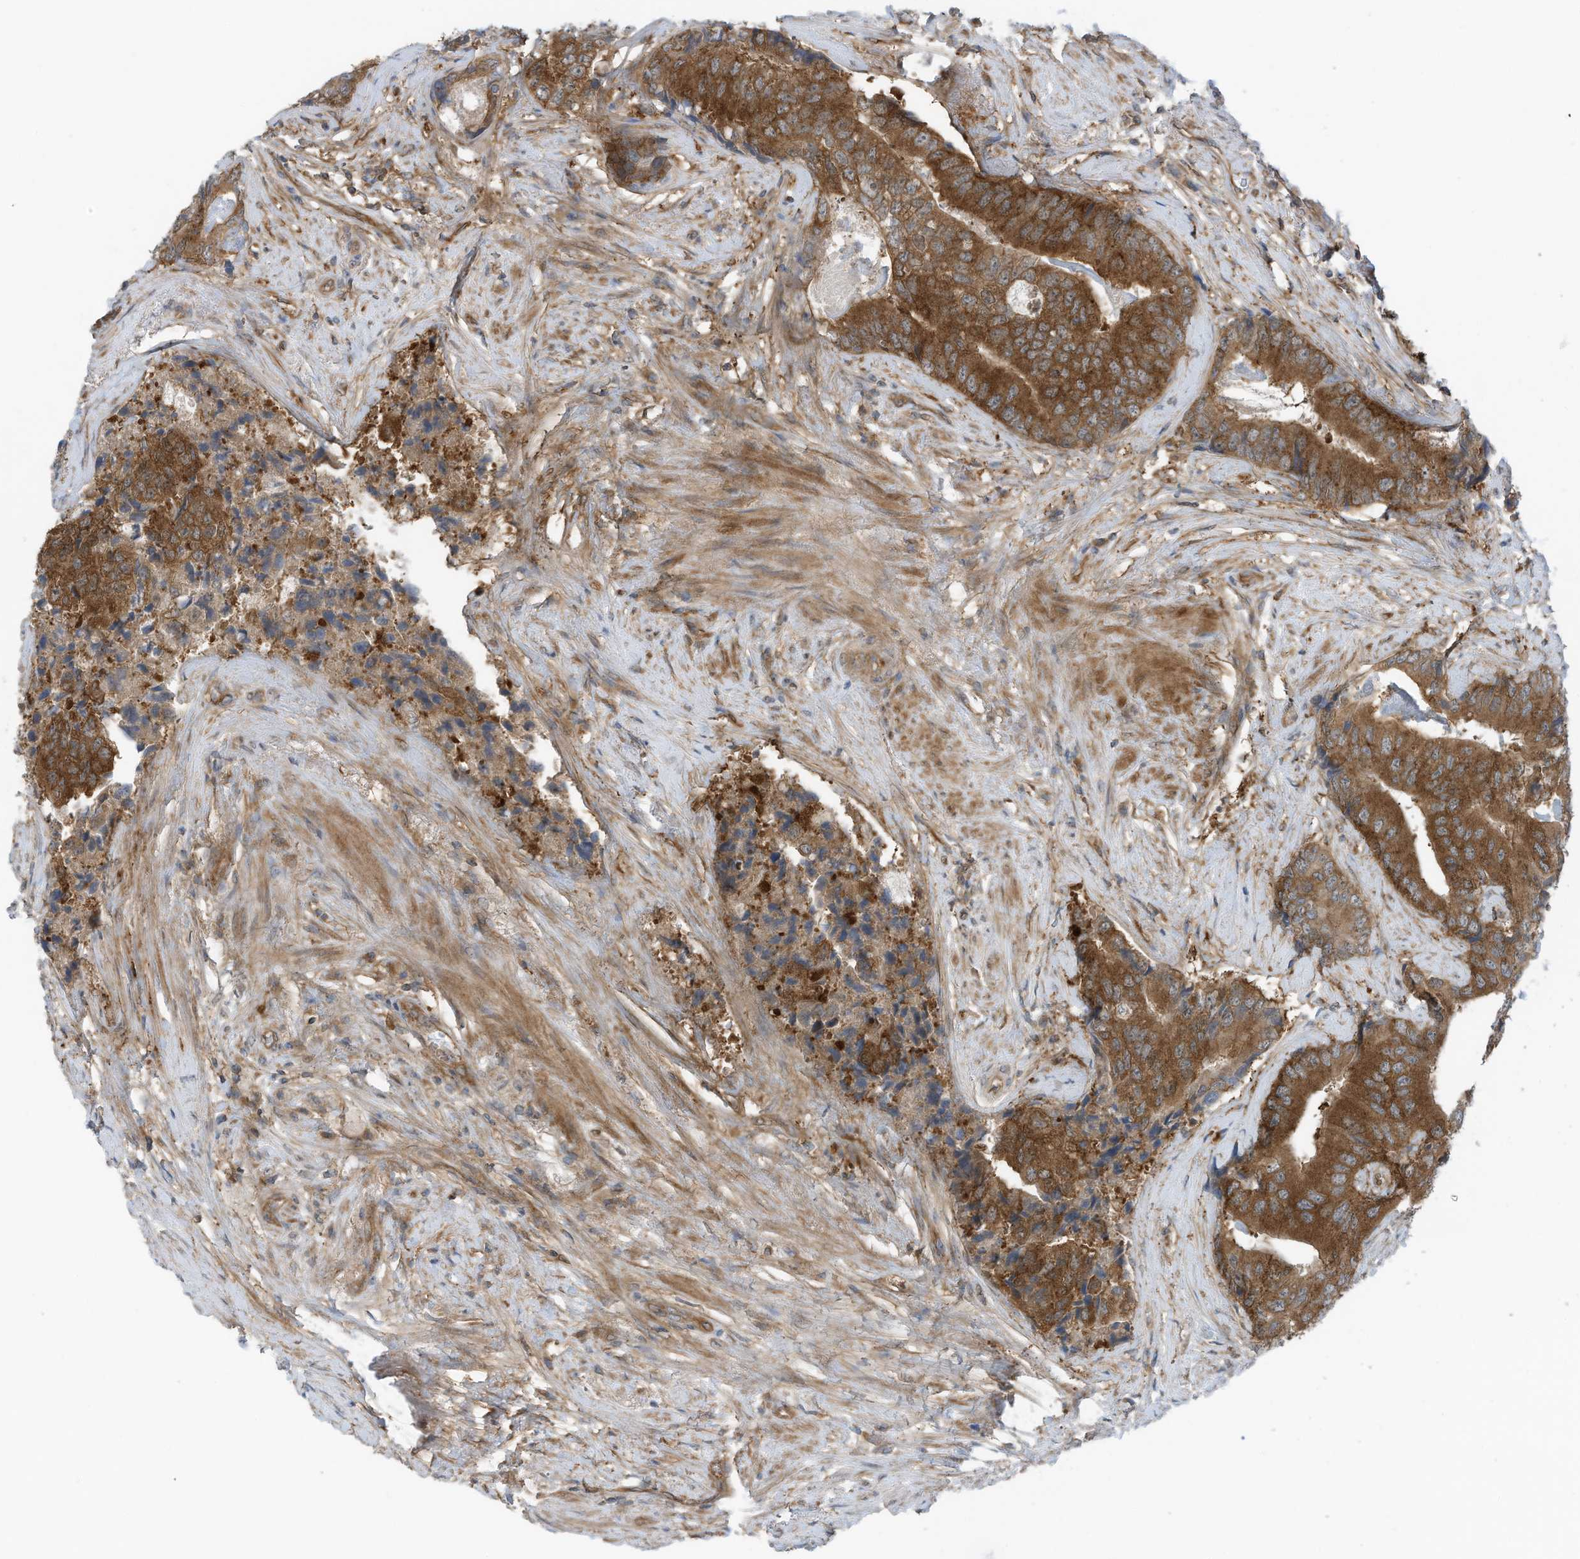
{"staining": {"intensity": "strong", "quantity": ">75%", "location": "cytoplasmic/membranous"}, "tissue": "prostate cancer", "cell_type": "Tumor cells", "image_type": "cancer", "snomed": [{"axis": "morphology", "description": "Adenocarcinoma, High grade"}, {"axis": "topography", "description": "Prostate"}], "caption": "This is an image of immunohistochemistry (IHC) staining of adenocarcinoma (high-grade) (prostate), which shows strong positivity in the cytoplasmic/membranous of tumor cells.", "gene": "REPS1", "patient": {"sex": "male", "age": 70}}